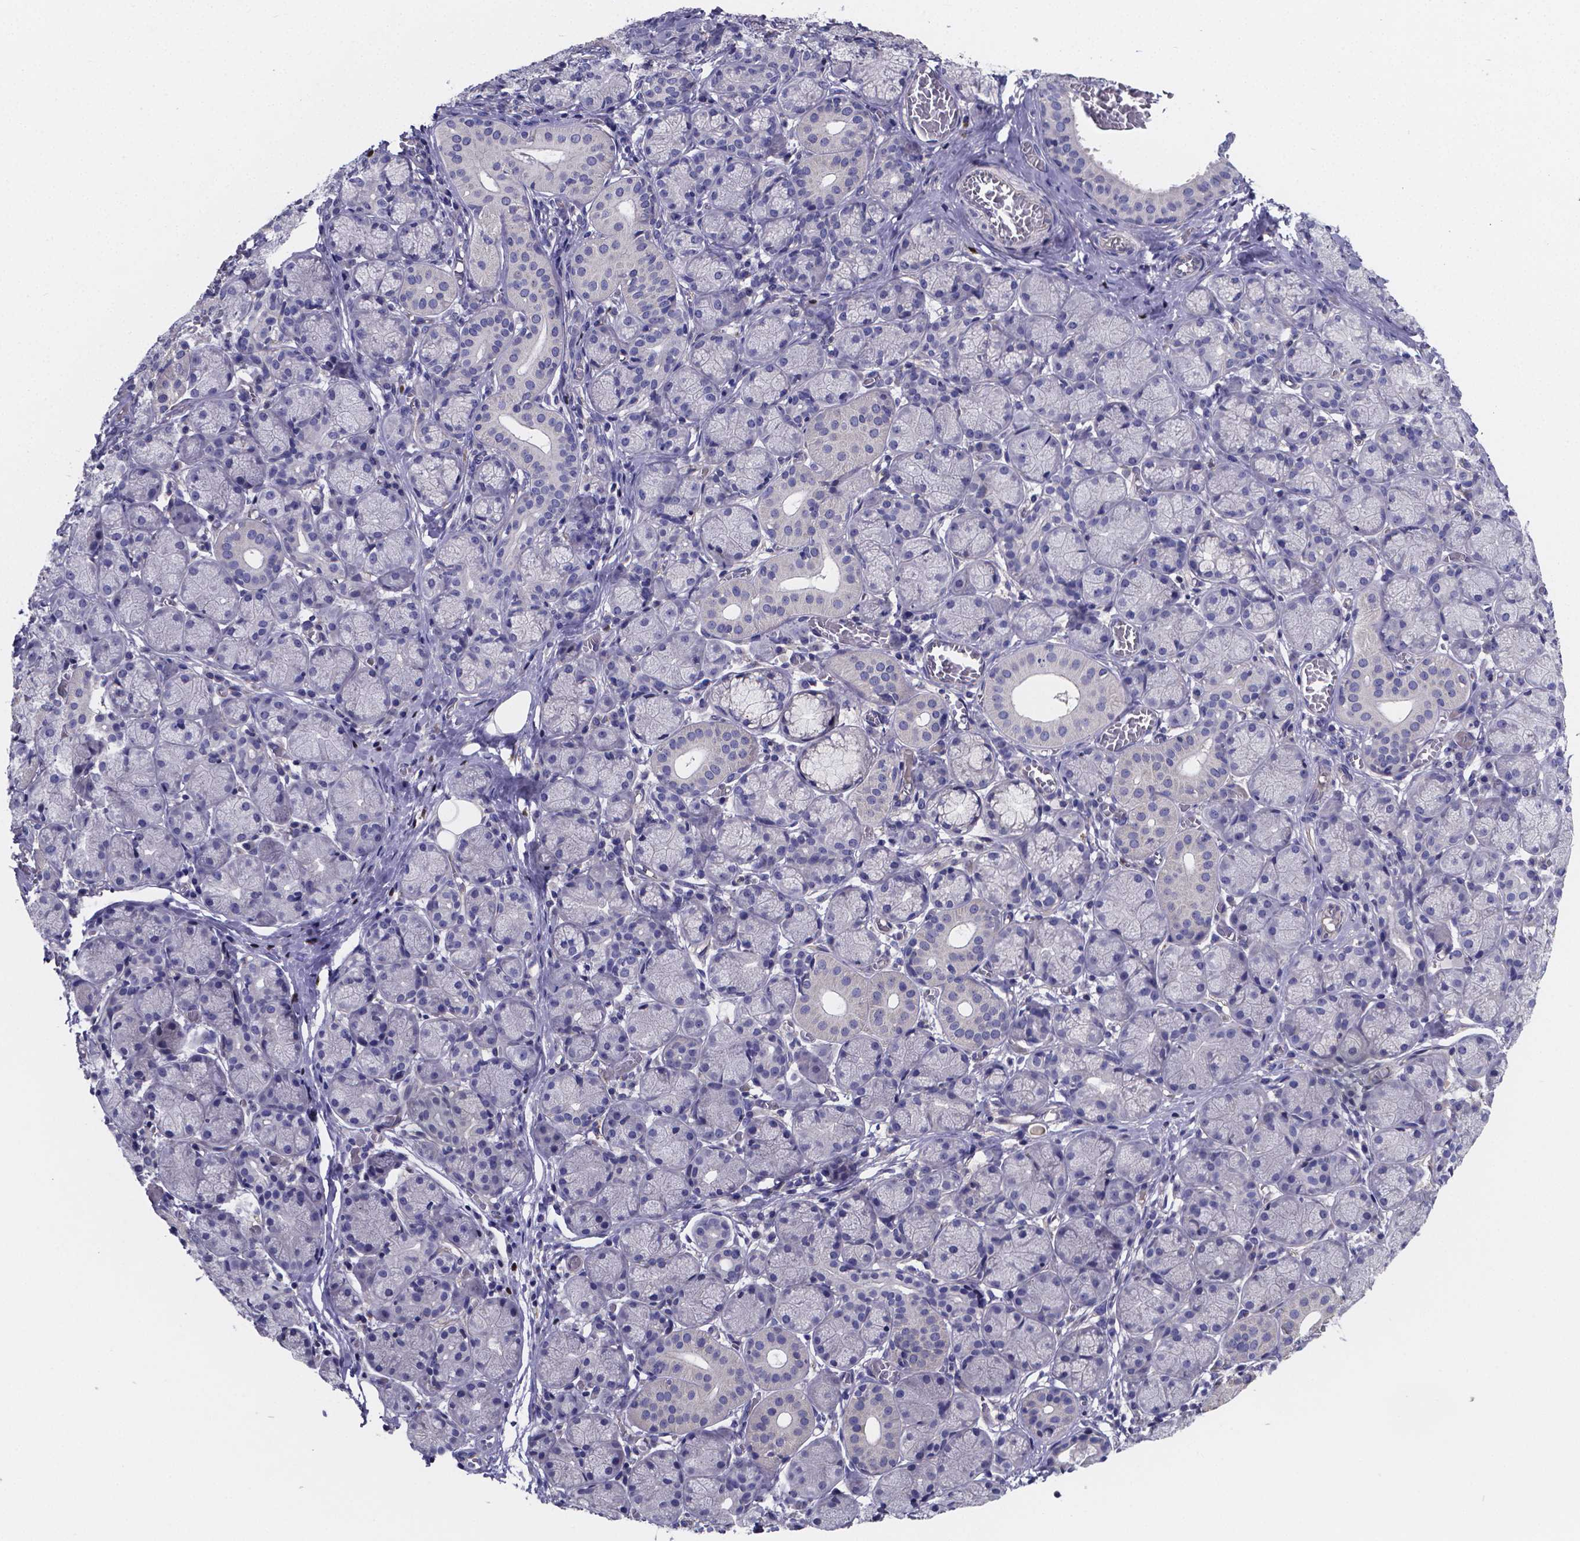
{"staining": {"intensity": "negative", "quantity": "none", "location": "none"}, "tissue": "salivary gland", "cell_type": "Glandular cells", "image_type": "normal", "snomed": [{"axis": "morphology", "description": "Normal tissue, NOS"}, {"axis": "topography", "description": "Salivary gland"}, {"axis": "topography", "description": "Peripheral nerve tissue"}], "caption": "A photomicrograph of salivary gland stained for a protein displays no brown staining in glandular cells. (DAB (3,3'-diaminobenzidine) immunohistochemistry (IHC) with hematoxylin counter stain).", "gene": "SFRP4", "patient": {"sex": "female", "age": 24}}